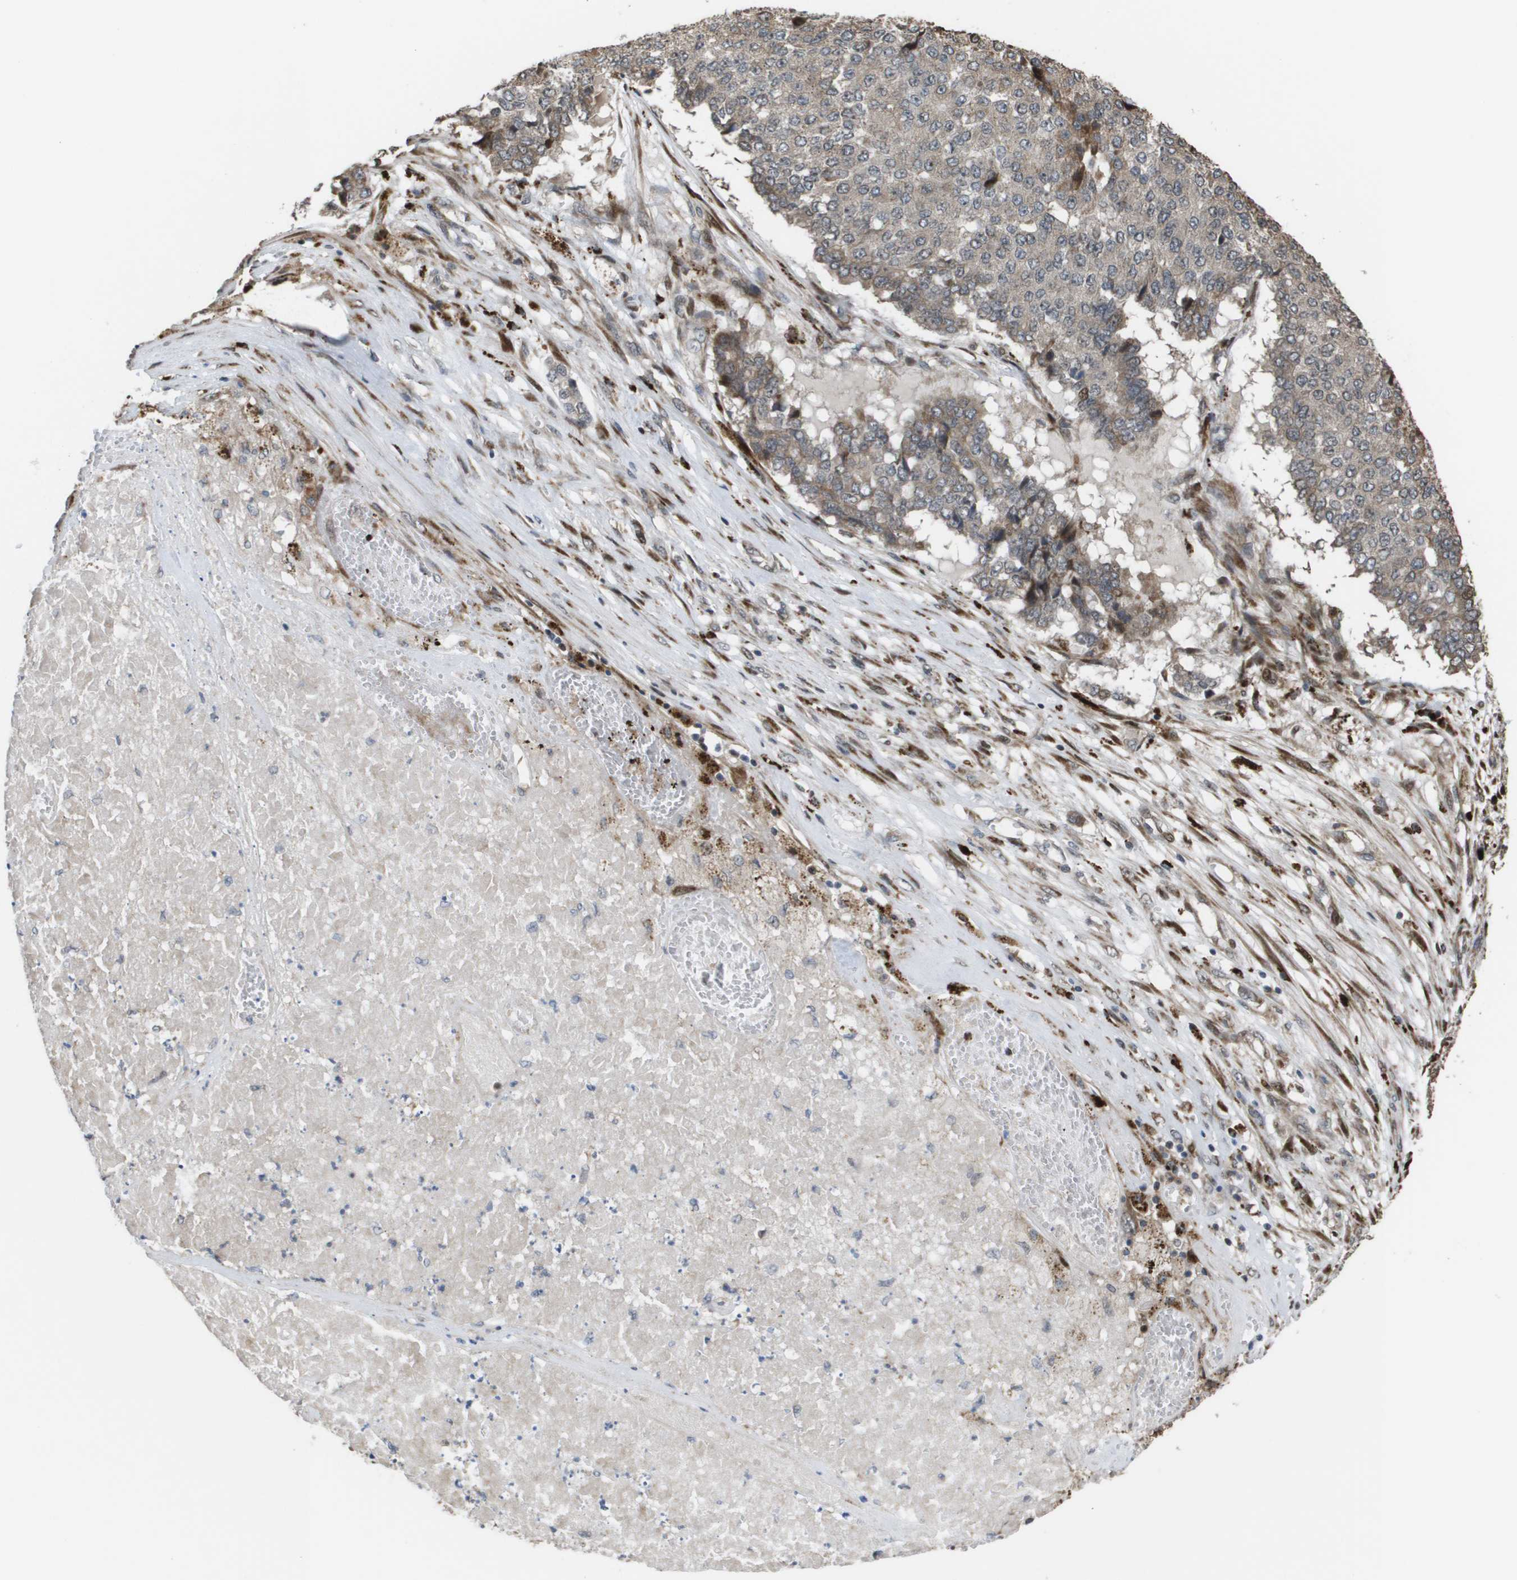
{"staining": {"intensity": "weak", "quantity": "<25%", "location": "cytoplasmic/membranous"}, "tissue": "pancreatic cancer", "cell_type": "Tumor cells", "image_type": "cancer", "snomed": [{"axis": "morphology", "description": "Adenocarcinoma, NOS"}, {"axis": "topography", "description": "Pancreas"}], "caption": "IHC of adenocarcinoma (pancreatic) shows no positivity in tumor cells. Nuclei are stained in blue.", "gene": "AXIN2", "patient": {"sex": "male", "age": 50}}